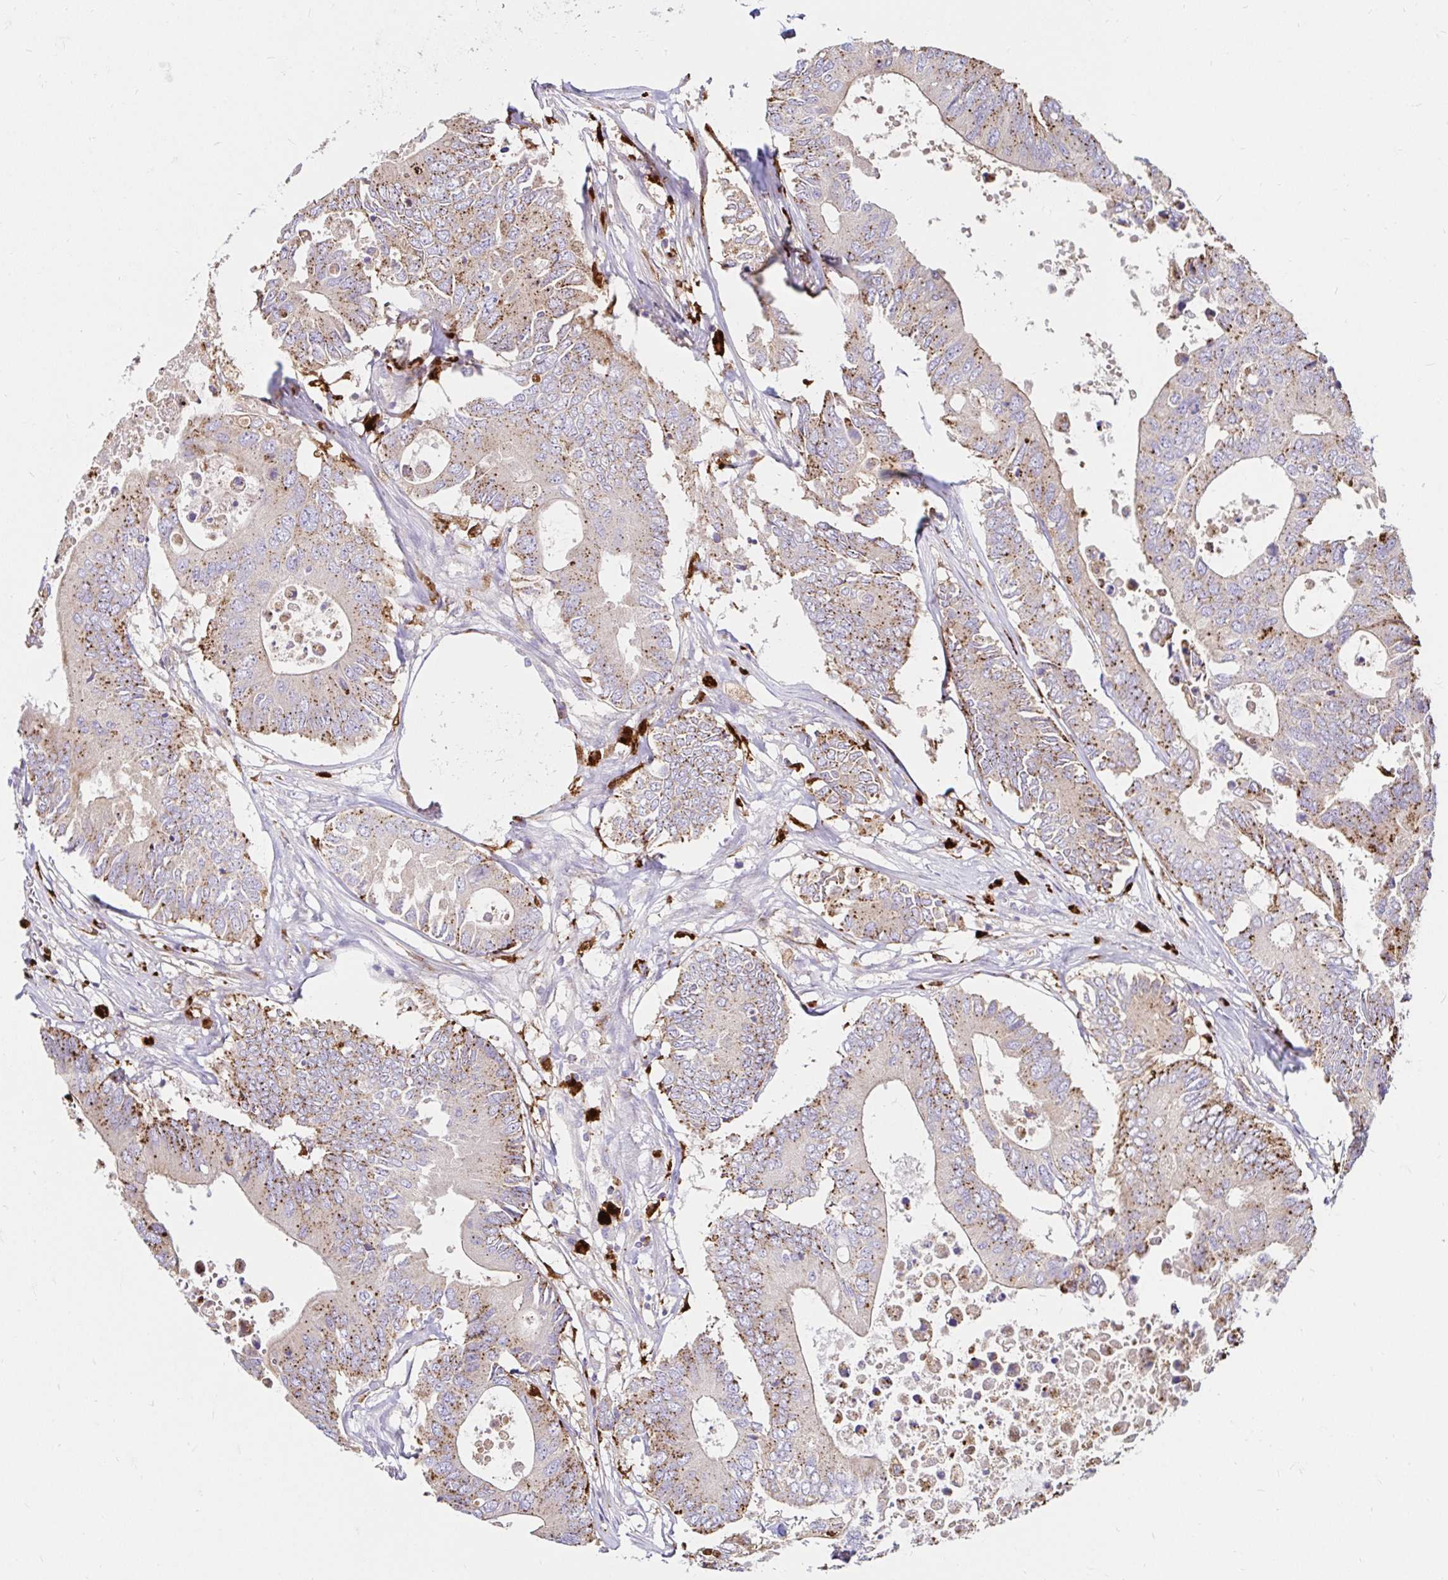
{"staining": {"intensity": "moderate", "quantity": "25%-75%", "location": "cytoplasmic/membranous"}, "tissue": "colorectal cancer", "cell_type": "Tumor cells", "image_type": "cancer", "snomed": [{"axis": "morphology", "description": "Adenocarcinoma, NOS"}, {"axis": "topography", "description": "Colon"}], "caption": "Brown immunohistochemical staining in human colorectal cancer (adenocarcinoma) shows moderate cytoplasmic/membranous positivity in about 25%-75% of tumor cells. (brown staining indicates protein expression, while blue staining denotes nuclei).", "gene": "FUCA1", "patient": {"sex": "male", "age": 71}}